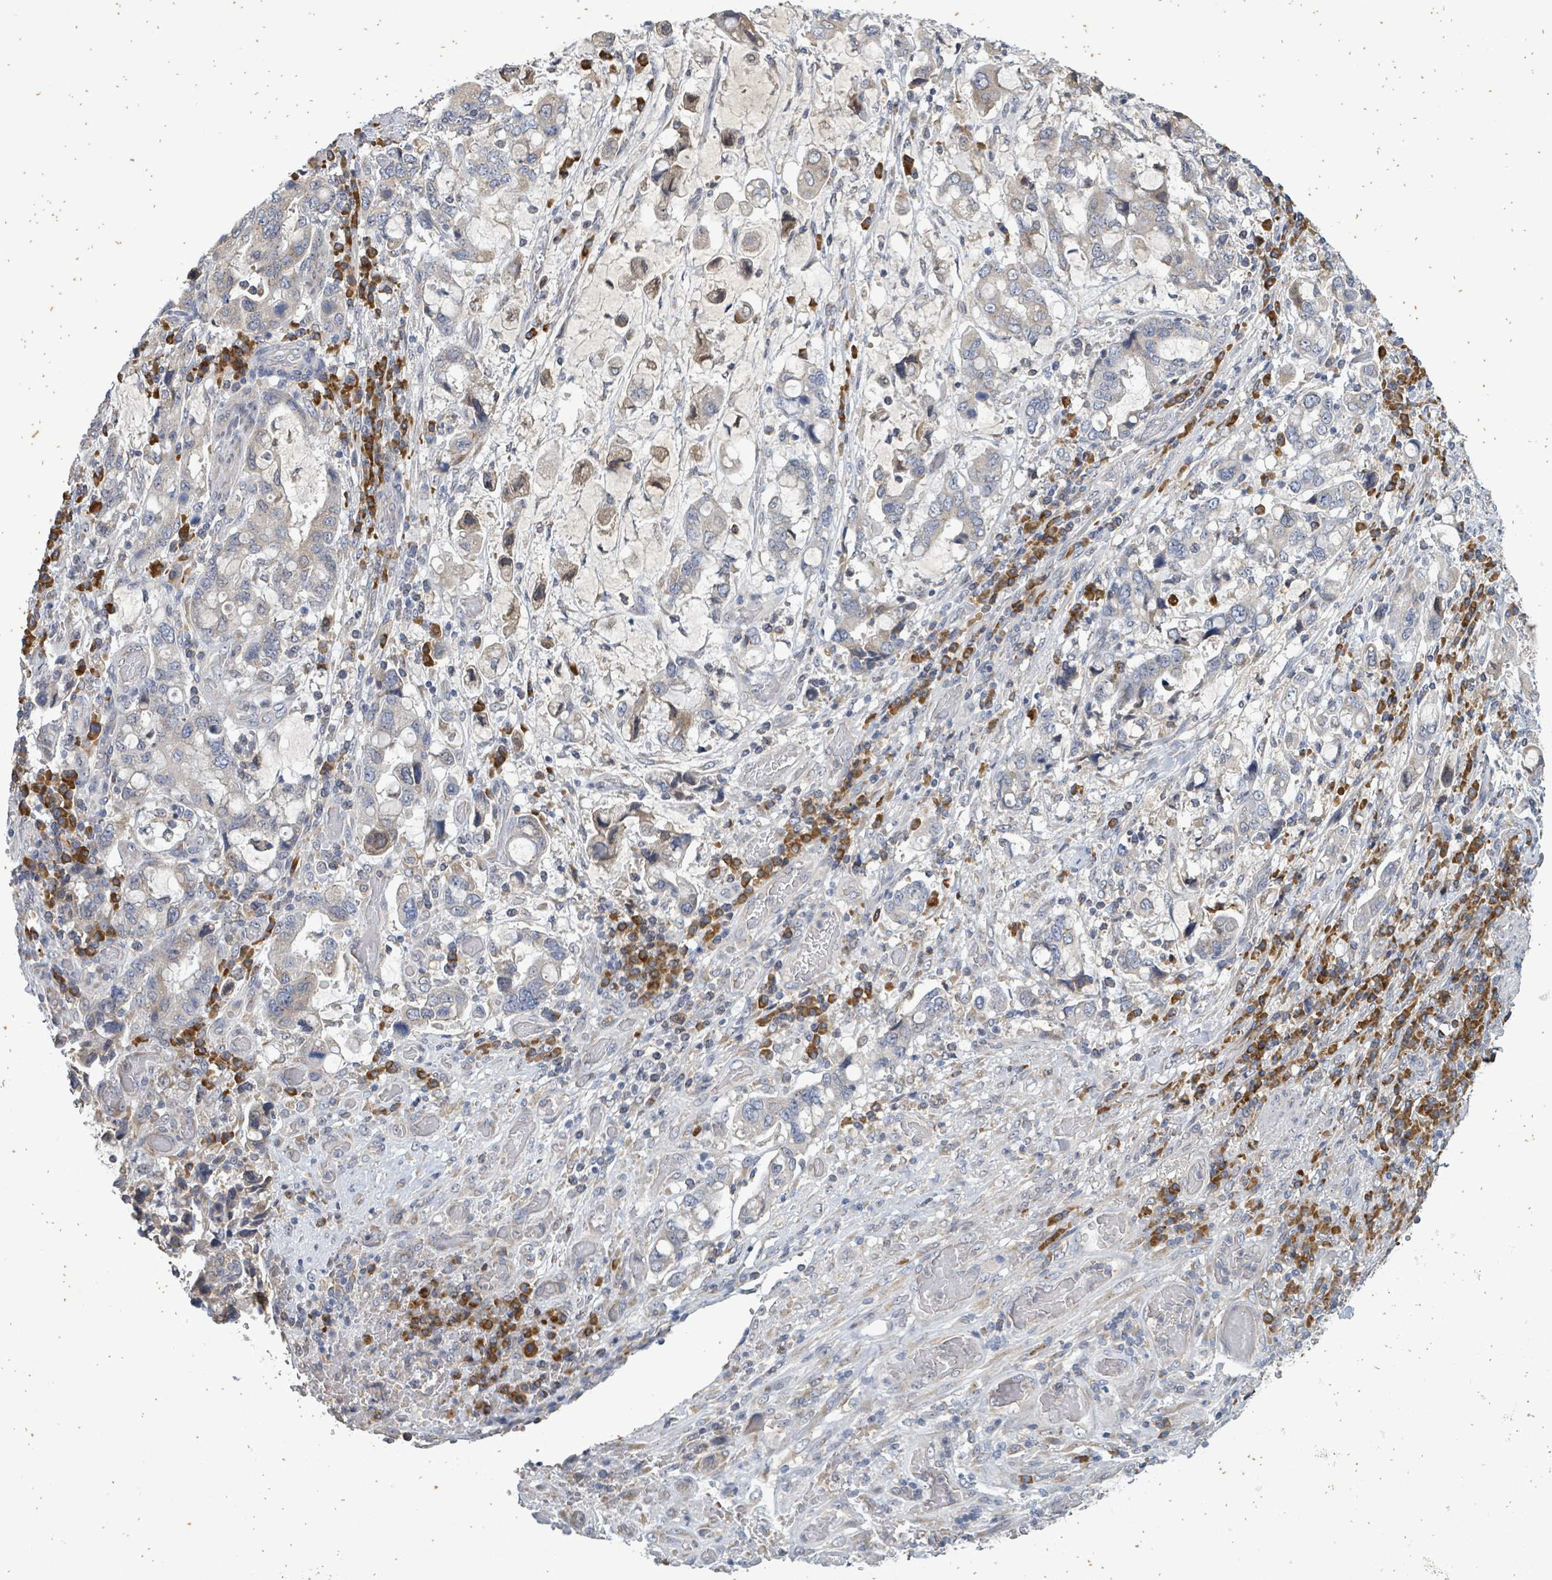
{"staining": {"intensity": "negative", "quantity": "none", "location": "none"}, "tissue": "stomach cancer", "cell_type": "Tumor cells", "image_type": "cancer", "snomed": [{"axis": "morphology", "description": "Adenocarcinoma, NOS"}, {"axis": "topography", "description": "Stomach, upper"}, {"axis": "topography", "description": "Stomach"}], "caption": "Adenocarcinoma (stomach) was stained to show a protein in brown. There is no significant expression in tumor cells. (Immunohistochemistry (ihc), brightfield microscopy, high magnification).", "gene": "ATP13A1", "patient": {"sex": "male", "age": 62}}